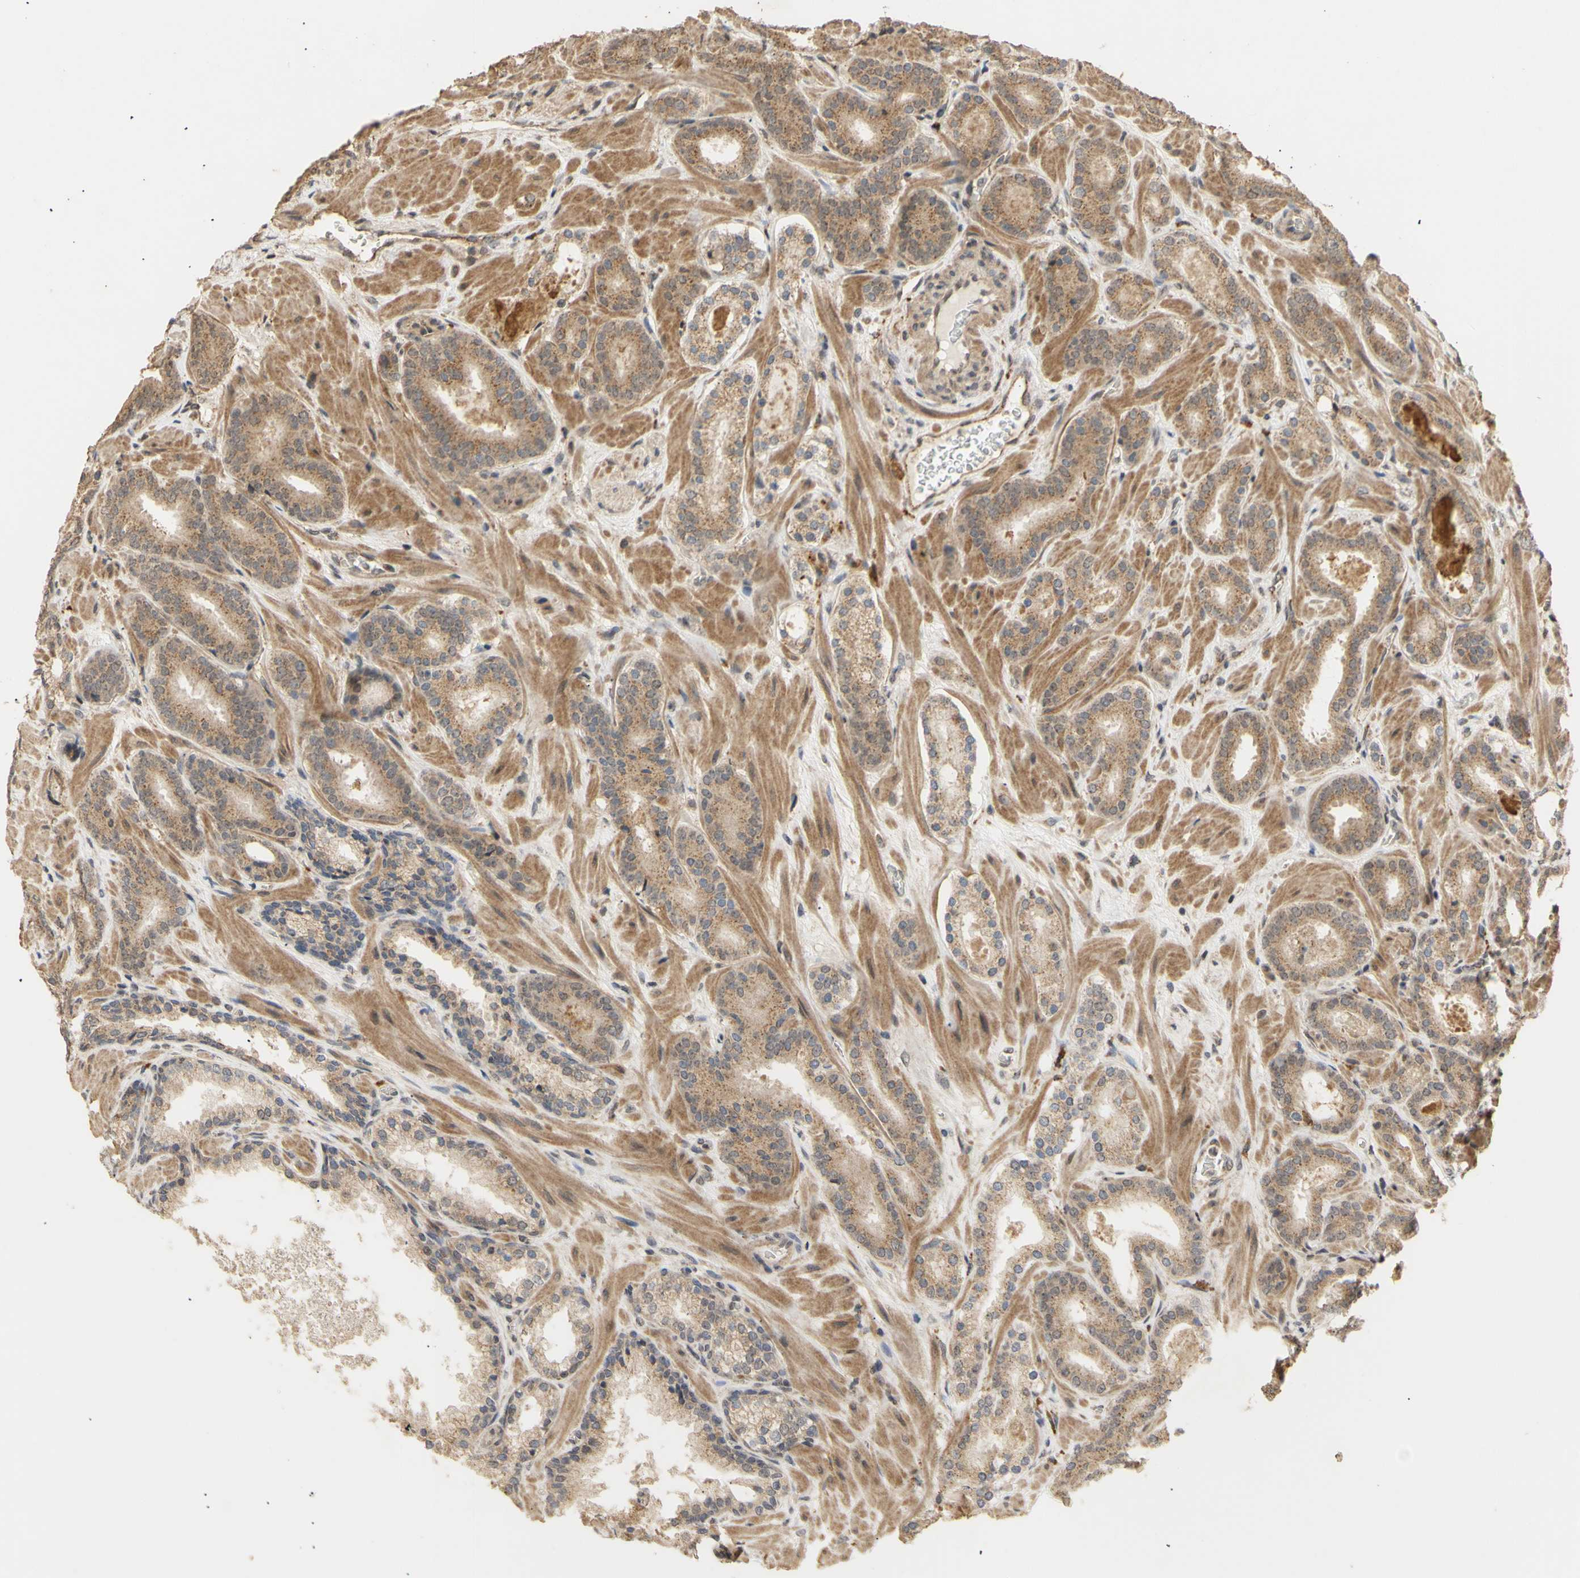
{"staining": {"intensity": "moderate", "quantity": ">75%", "location": "cytoplasmic/membranous"}, "tissue": "prostate cancer", "cell_type": "Tumor cells", "image_type": "cancer", "snomed": [{"axis": "morphology", "description": "Adenocarcinoma, Low grade"}, {"axis": "topography", "description": "Prostate"}], "caption": "Prostate cancer (low-grade adenocarcinoma) stained for a protein (brown) exhibits moderate cytoplasmic/membranous positive positivity in approximately >75% of tumor cells.", "gene": "GTF2E2", "patient": {"sex": "male", "age": 63}}